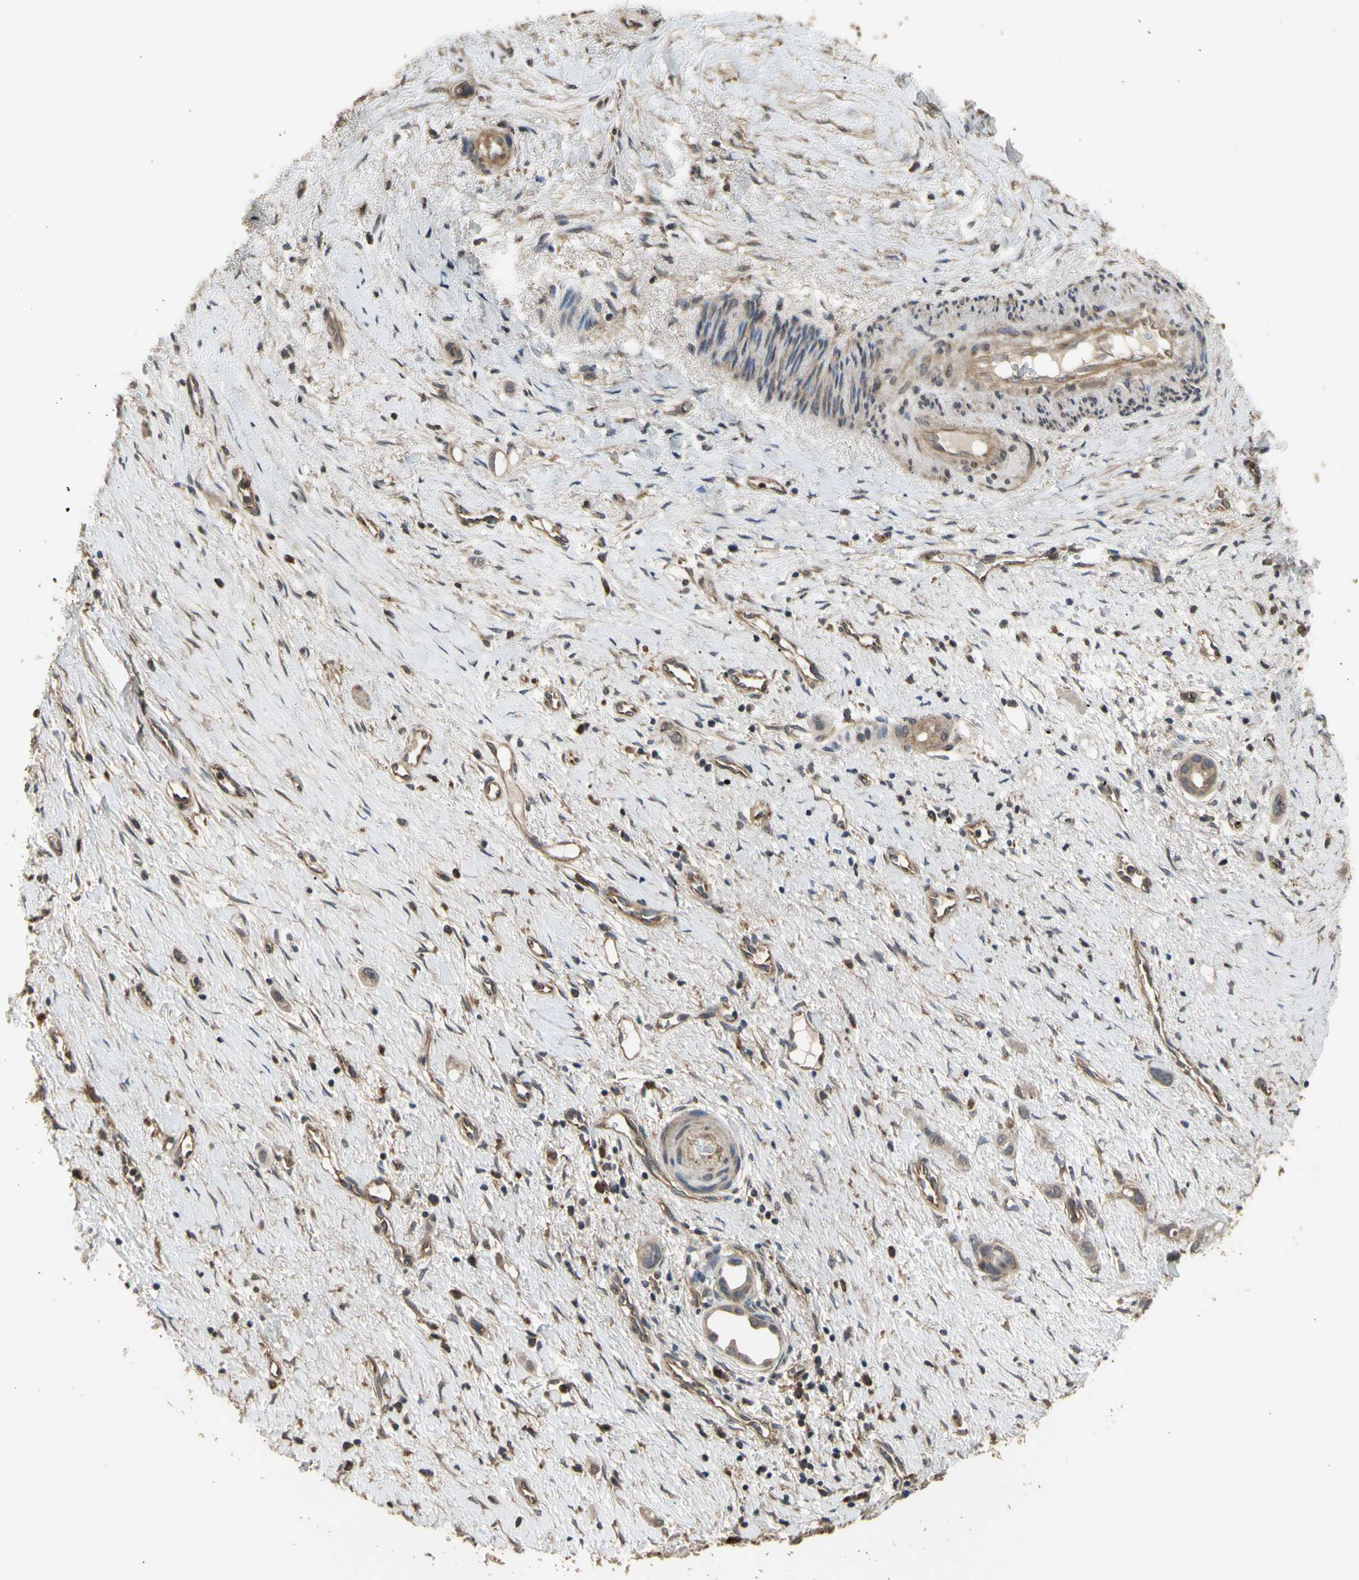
{"staining": {"intensity": "moderate", "quantity": ">75%", "location": "cytoplasmic/membranous"}, "tissue": "liver cancer", "cell_type": "Tumor cells", "image_type": "cancer", "snomed": [{"axis": "morphology", "description": "Cholangiocarcinoma"}, {"axis": "topography", "description": "Liver"}], "caption": "A high-resolution image shows immunohistochemistry staining of liver cancer, which displays moderate cytoplasmic/membranous staining in approximately >75% of tumor cells. The staining was performed using DAB (3,3'-diaminobenzidine) to visualize the protein expression in brown, while the nuclei were stained in blue with hematoxylin (Magnification: 20x).", "gene": "EFNB2", "patient": {"sex": "female", "age": 65}}